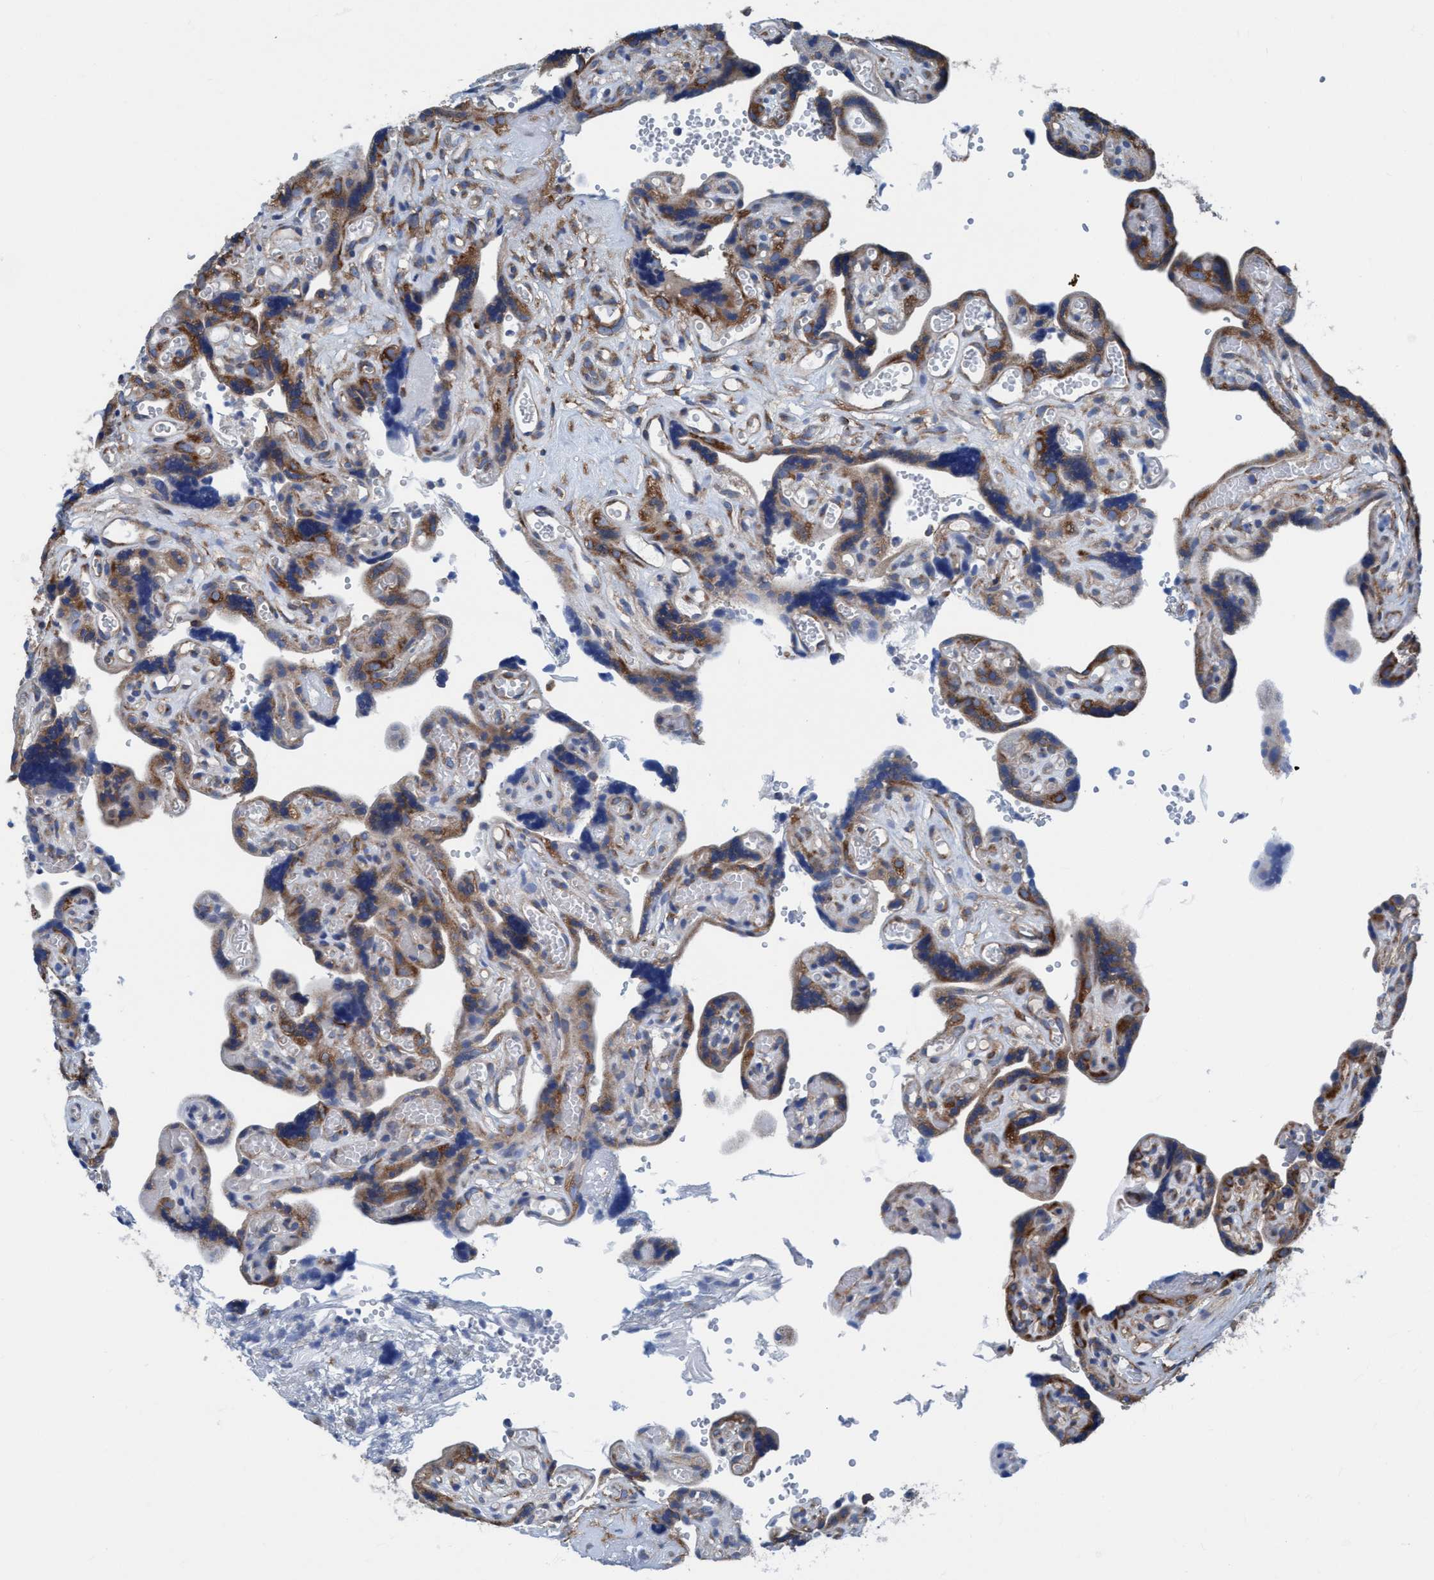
{"staining": {"intensity": "weak", "quantity": ">75%", "location": "cytoplasmic/membranous"}, "tissue": "placenta", "cell_type": "Decidual cells", "image_type": "normal", "snomed": [{"axis": "morphology", "description": "Normal tissue, NOS"}, {"axis": "topography", "description": "Placenta"}], "caption": "A low amount of weak cytoplasmic/membranous positivity is identified in about >75% of decidual cells in unremarkable placenta.", "gene": "NMT1", "patient": {"sex": "female", "age": 30}}